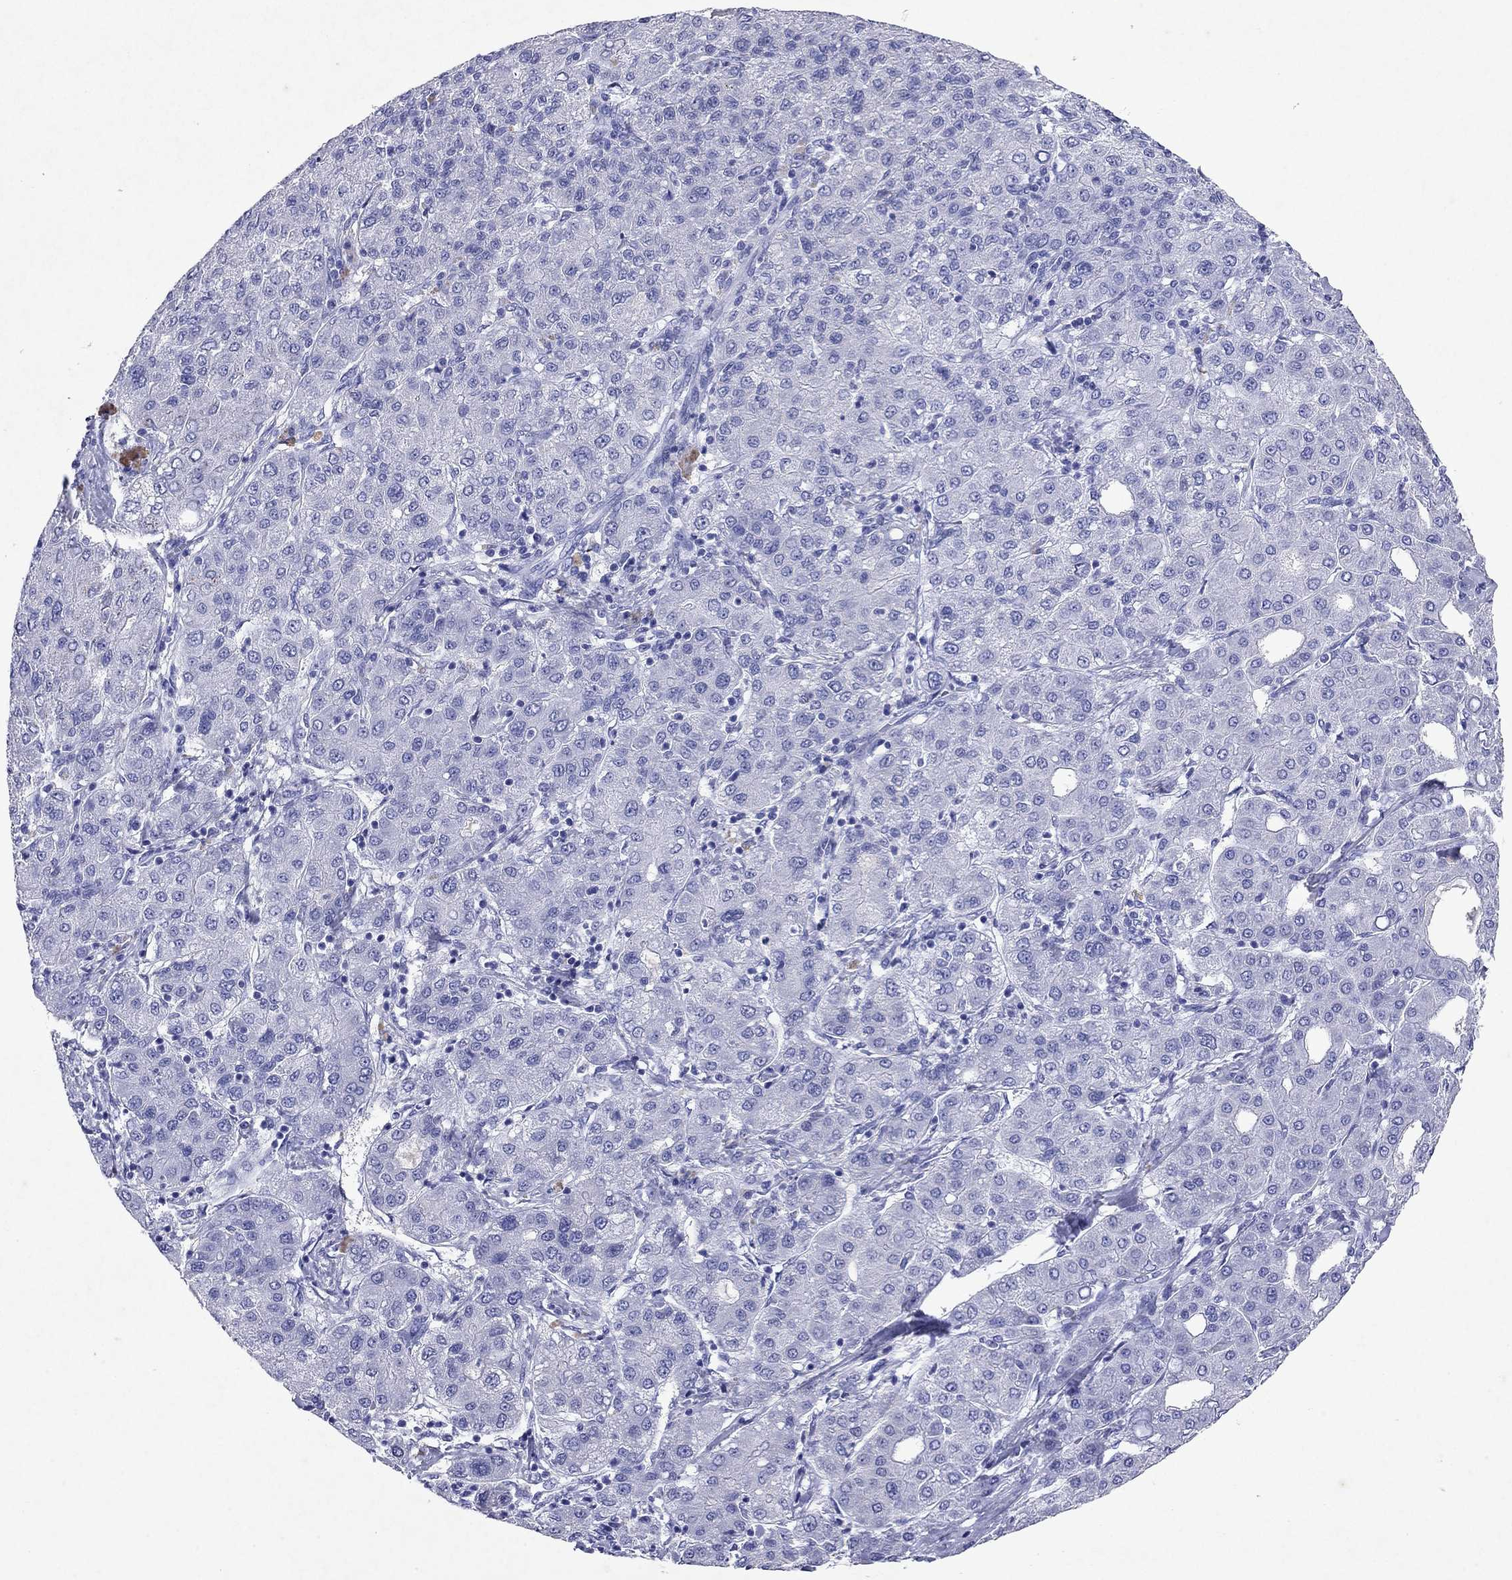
{"staining": {"intensity": "negative", "quantity": "none", "location": "none"}, "tissue": "liver cancer", "cell_type": "Tumor cells", "image_type": "cancer", "snomed": [{"axis": "morphology", "description": "Carcinoma, Hepatocellular, NOS"}, {"axis": "topography", "description": "Liver"}], "caption": "Immunohistochemistry (IHC) image of neoplastic tissue: liver cancer (hepatocellular carcinoma) stained with DAB (3,3'-diaminobenzidine) reveals no significant protein staining in tumor cells.", "gene": "ARMC12", "patient": {"sex": "male", "age": 65}}